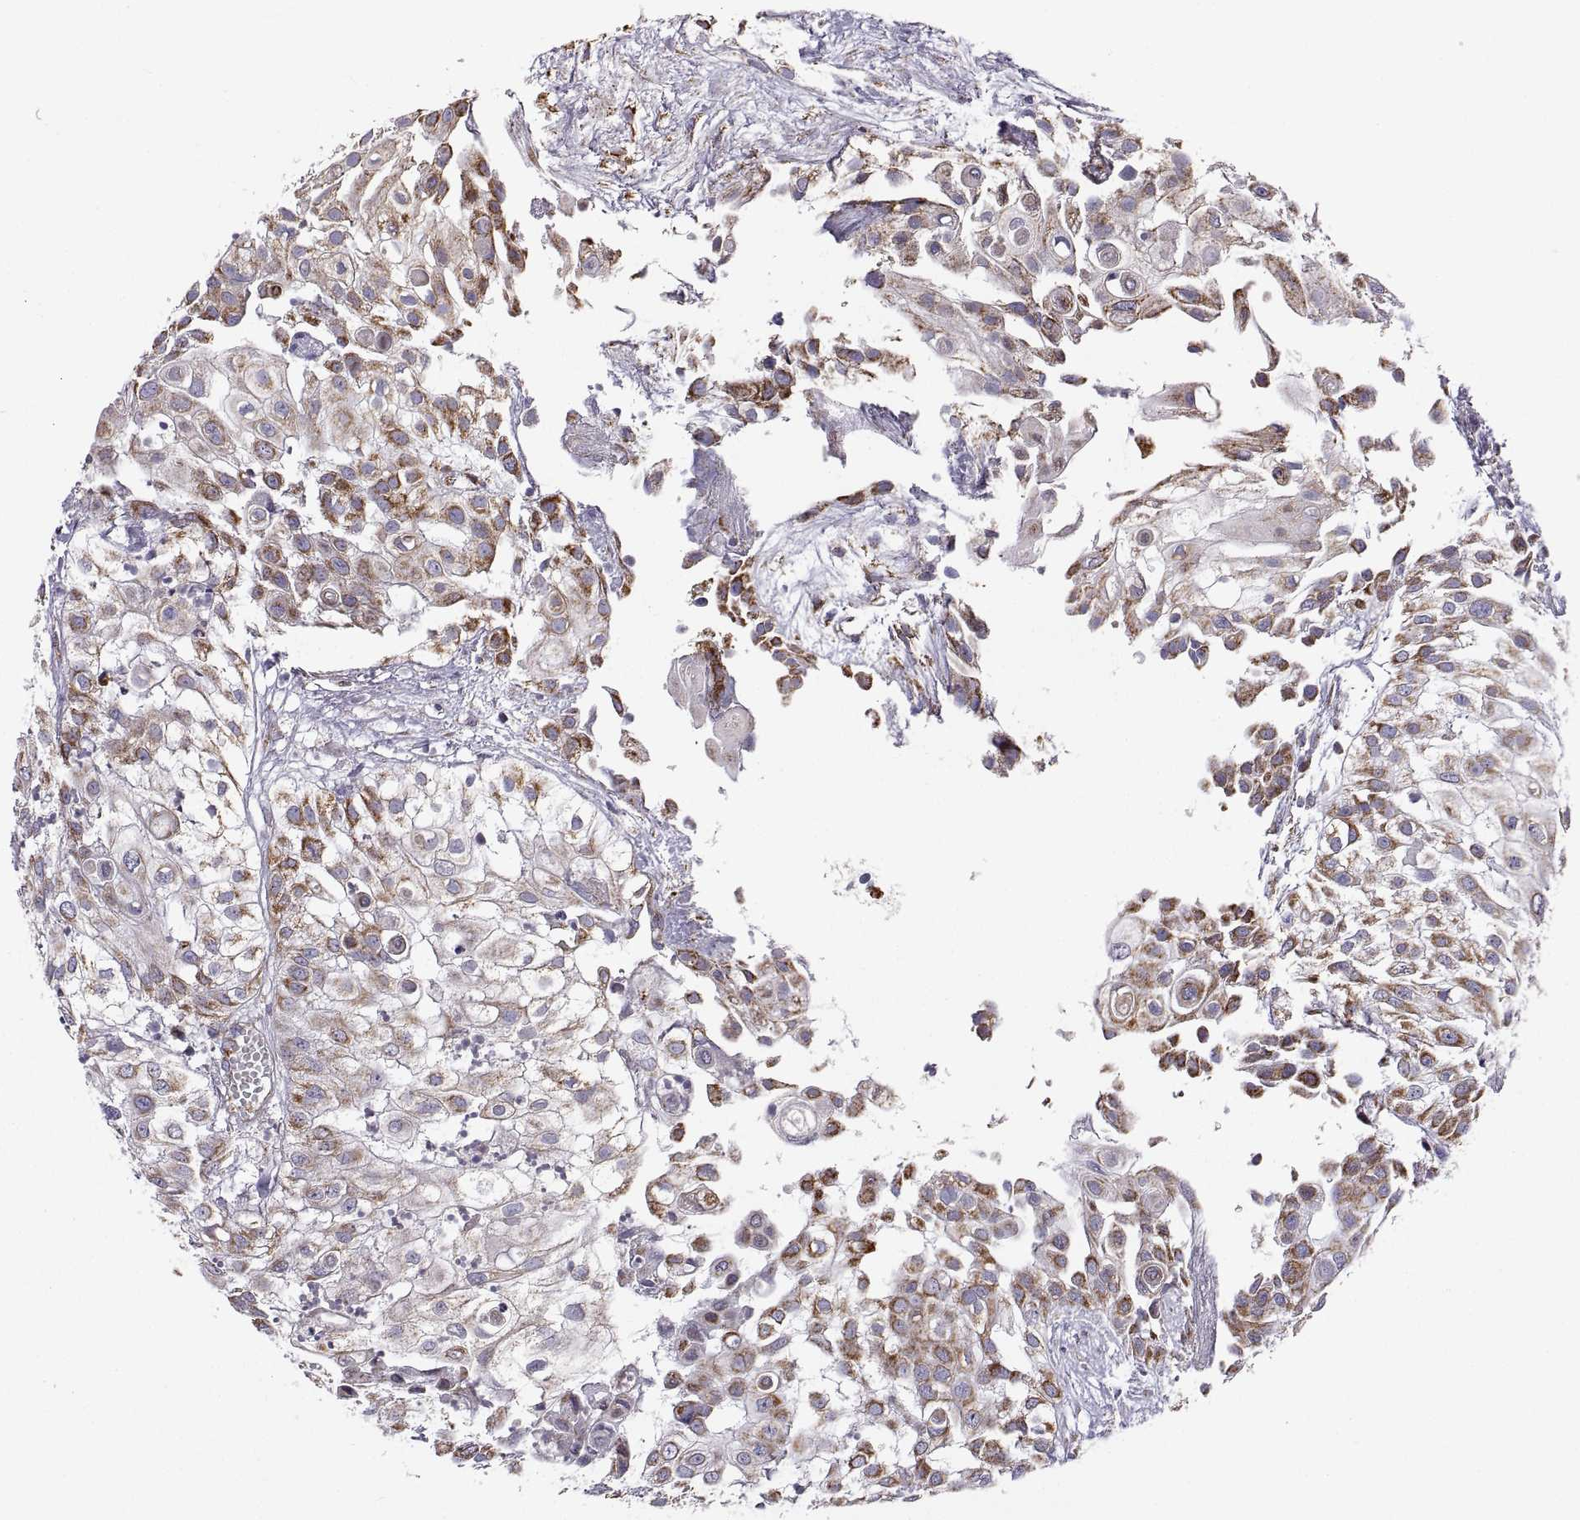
{"staining": {"intensity": "strong", "quantity": "25%-75%", "location": "cytoplasmic/membranous"}, "tissue": "urothelial cancer", "cell_type": "Tumor cells", "image_type": "cancer", "snomed": [{"axis": "morphology", "description": "Urothelial carcinoma, High grade"}, {"axis": "topography", "description": "Urinary bladder"}], "caption": "This is an image of immunohistochemistry (IHC) staining of urothelial cancer, which shows strong positivity in the cytoplasmic/membranous of tumor cells.", "gene": "ARSD", "patient": {"sex": "female", "age": 79}}